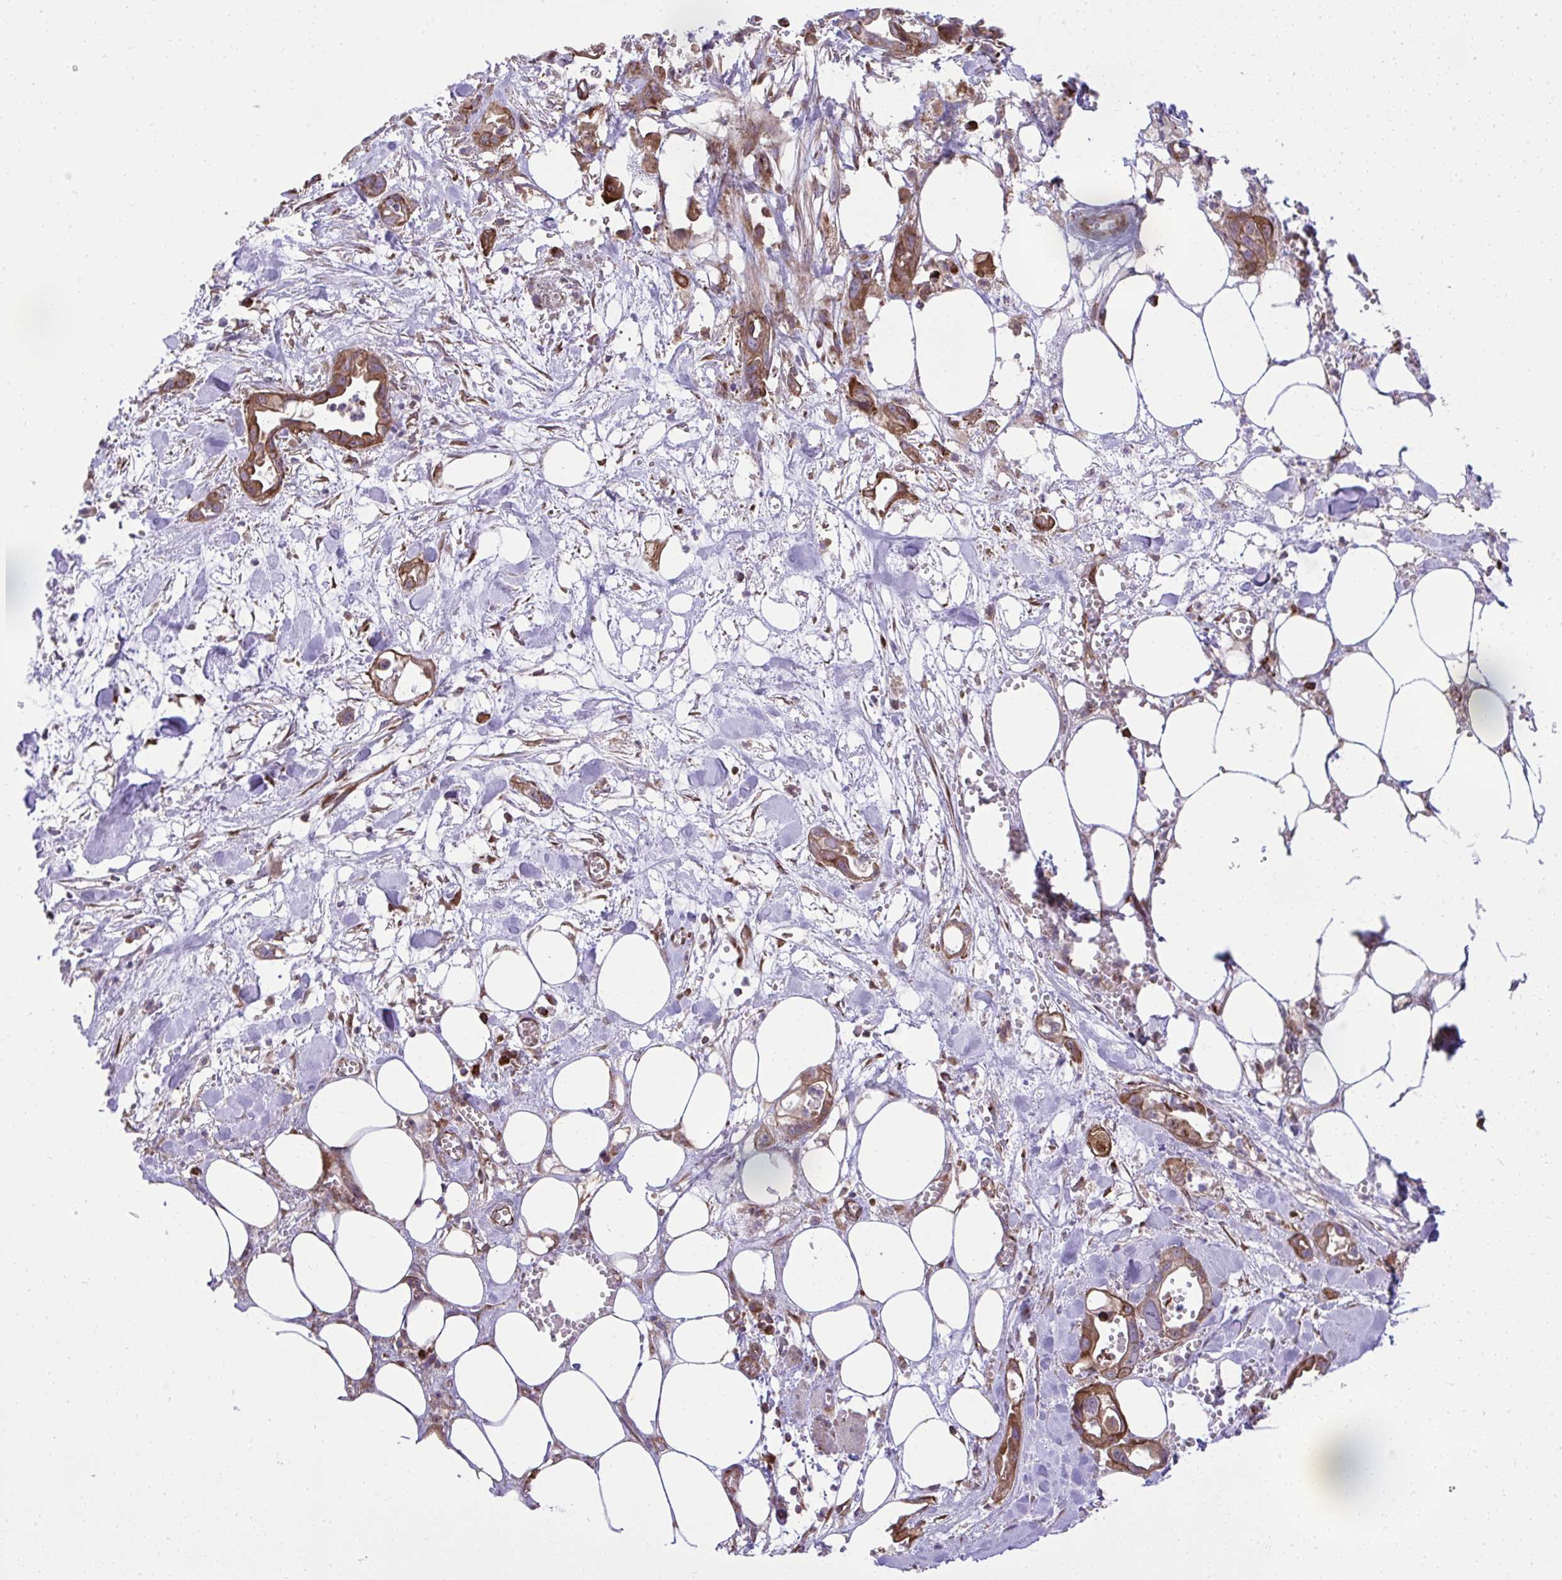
{"staining": {"intensity": "moderate", "quantity": ">75%", "location": "cytoplasmic/membranous"}, "tissue": "pancreatic cancer", "cell_type": "Tumor cells", "image_type": "cancer", "snomed": [{"axis": "morphology", "description": "Adenocarcinoma, NOS"}, {"axis": "topography", "description": "Pancreas"}], "caption": "Protein expression analysis of pancreatic cancer (adenocarcinoma) displays moderate cytoplasmic/membranous positivity in approximately >75% of tumor cells.", "gene": "NMNAT3", "patient": {"sex": "female", "age": 73}}